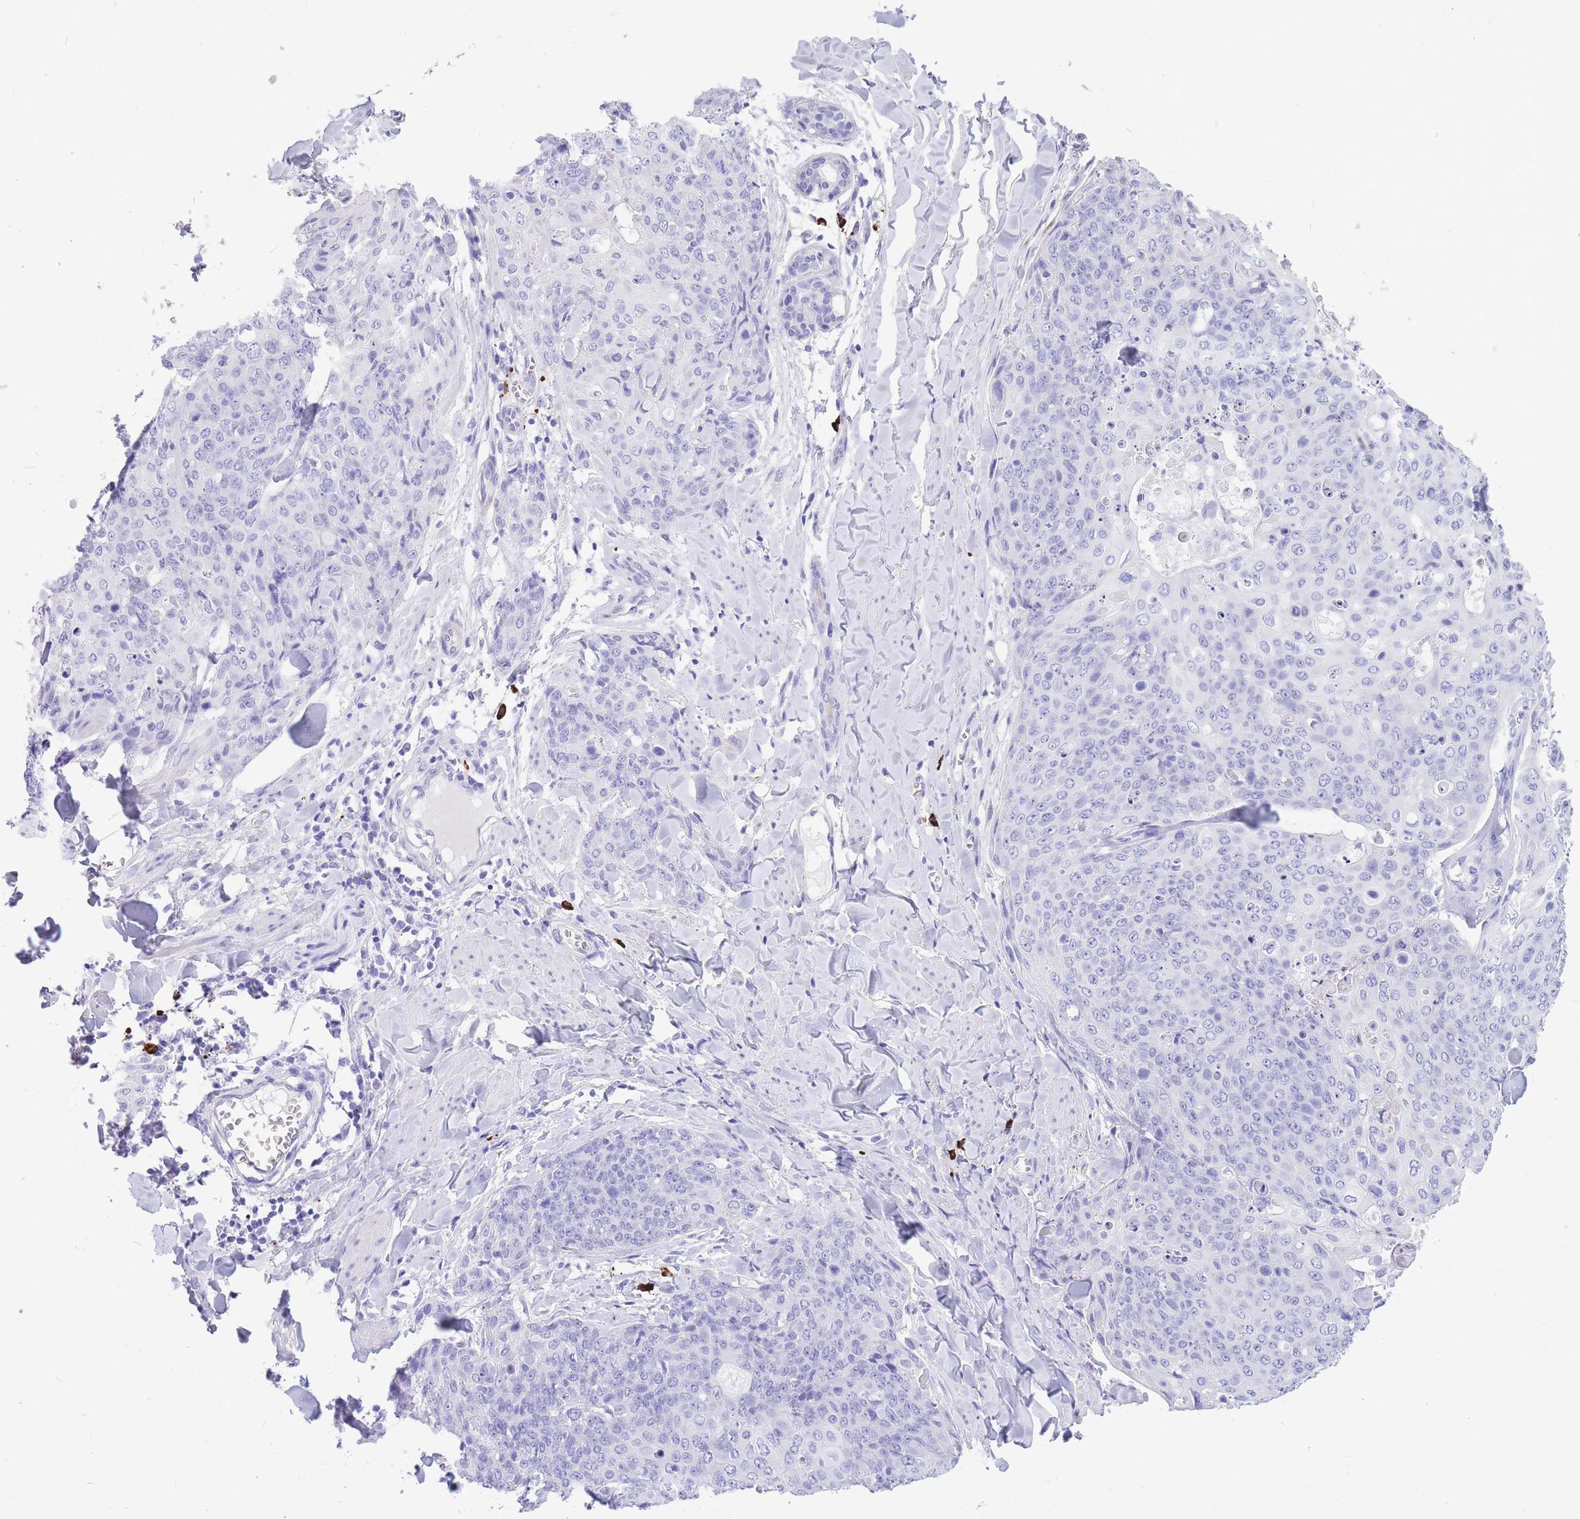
{"staining": {"intensity": "negative", "quantity": "none", "location": "none"}, "tissue": "skin cancer", "cell_type": "Tumor cells", "image_type": "cancer", "snomed": [{"axis": "morphology", "description": "Squamous cell carcinoma, NOS"}, {"axis": "topography", "description": "Skin"}, {"axis": "topography", "description": "Vulva"}], "caption": "IHC micrograph of neoplastic tissue: human skin cancer (squamous cell carcinoma) stained with DAB displays no significant protein expression in tumor cells. (DAB (3,3'-diaminobenzidine) immunohistochemistry, high magnification).", "gene": "ZFP62", "patient": {"sex": "female", "age": 85}}